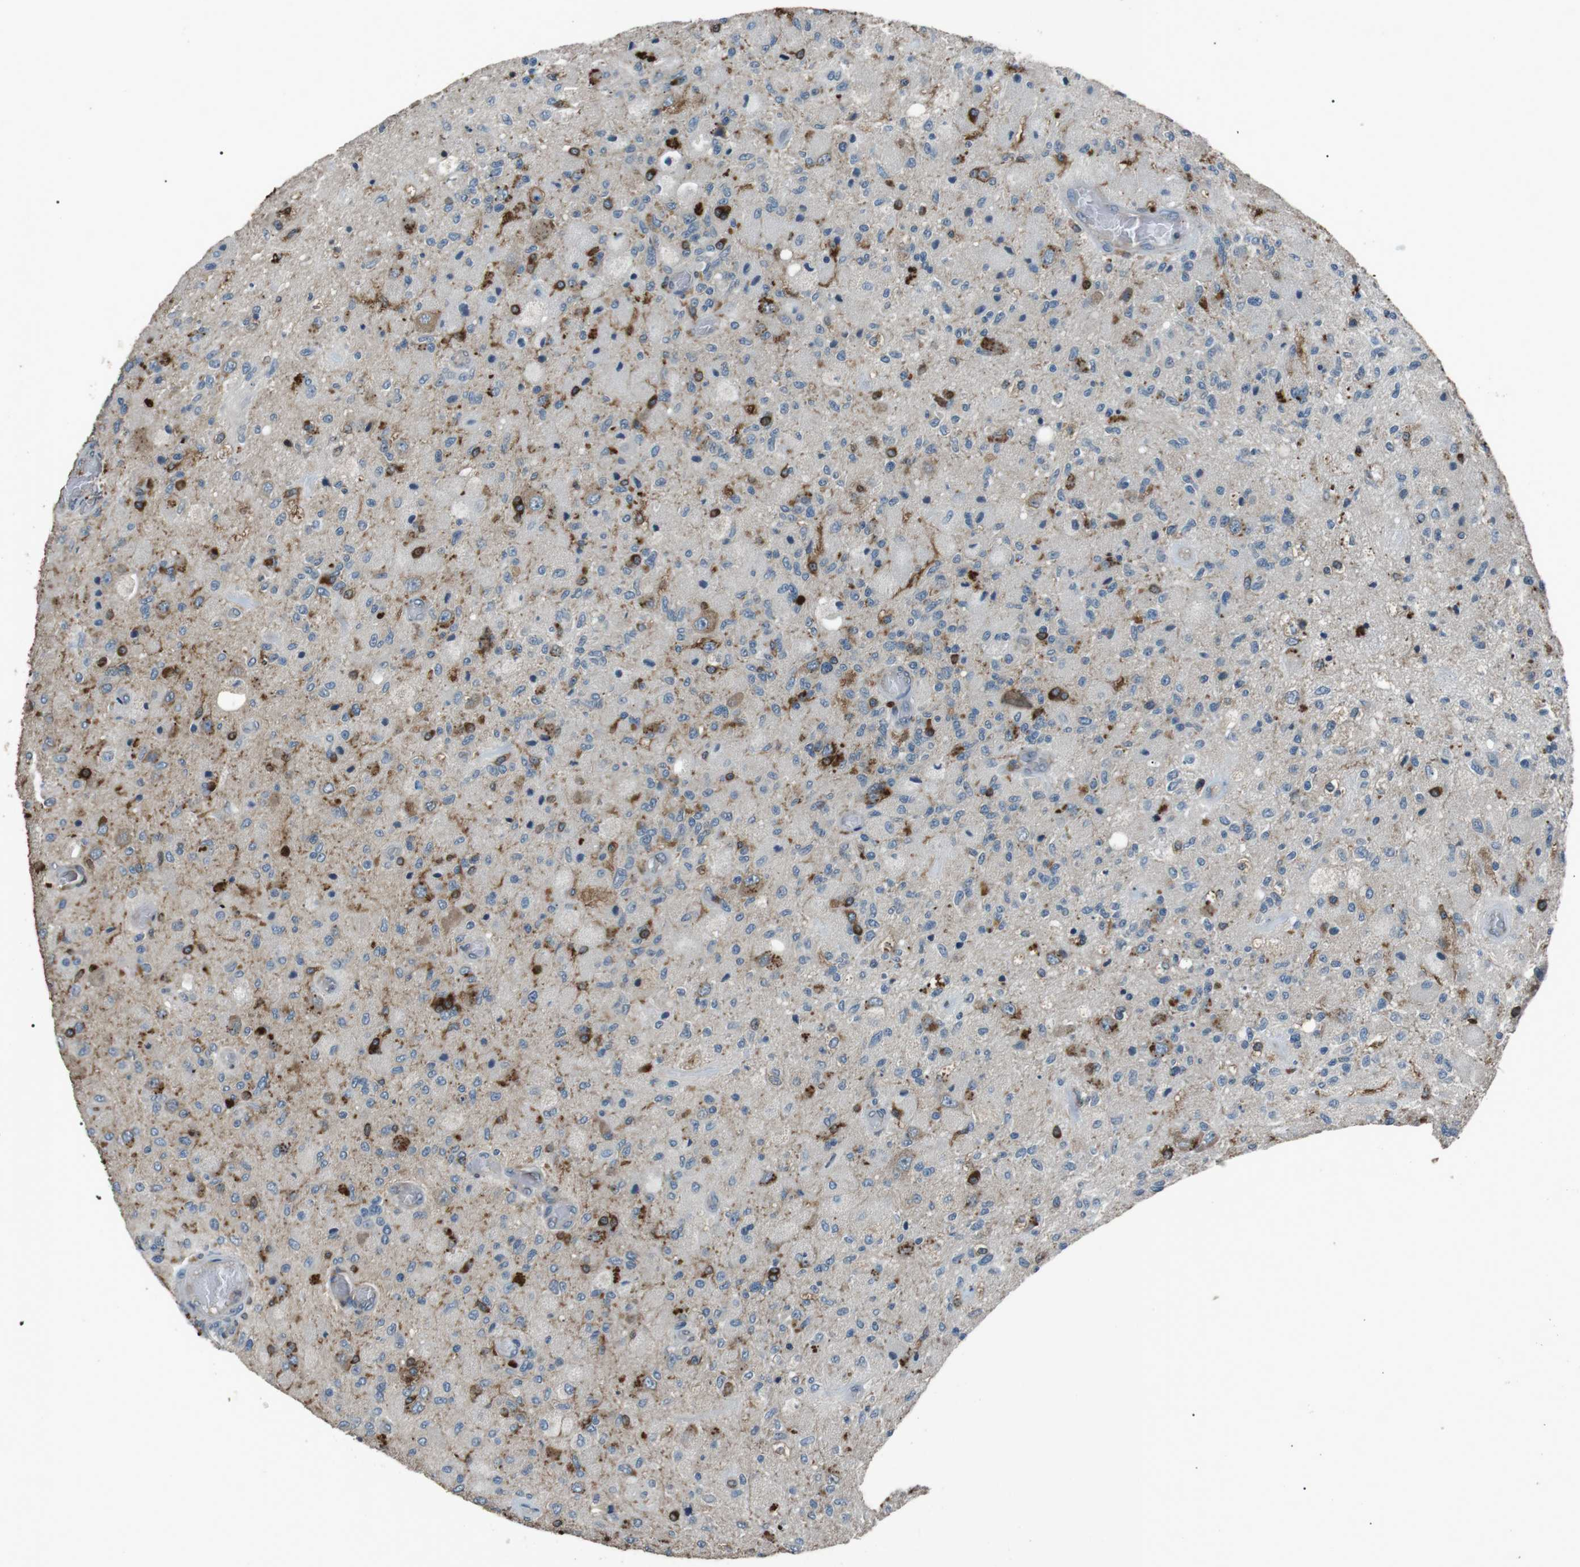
{"staining": {"intensity": "strong", "quantity": "<25%", "location": "cytoplasmic/membranous"}, "tissue": "glioma", "cell_type": "Tumor cells", "image_type": "cancer", "snomed": [{"axis": "morphology", "description": "Normal tissue, NOS"}, {"axis": "morphology", "description": "Glioma, malignant, High grade"}, {"axis": "topography", "description": "Cerebral cortex"}], "caption": "Brown immunohistochemical staining in glioma reveals strong cytoplasmic/membranous expression in approximately <25% of tumor cells.", "gene": "NEK7", "patient": {"sex": "male", "age": 77}}